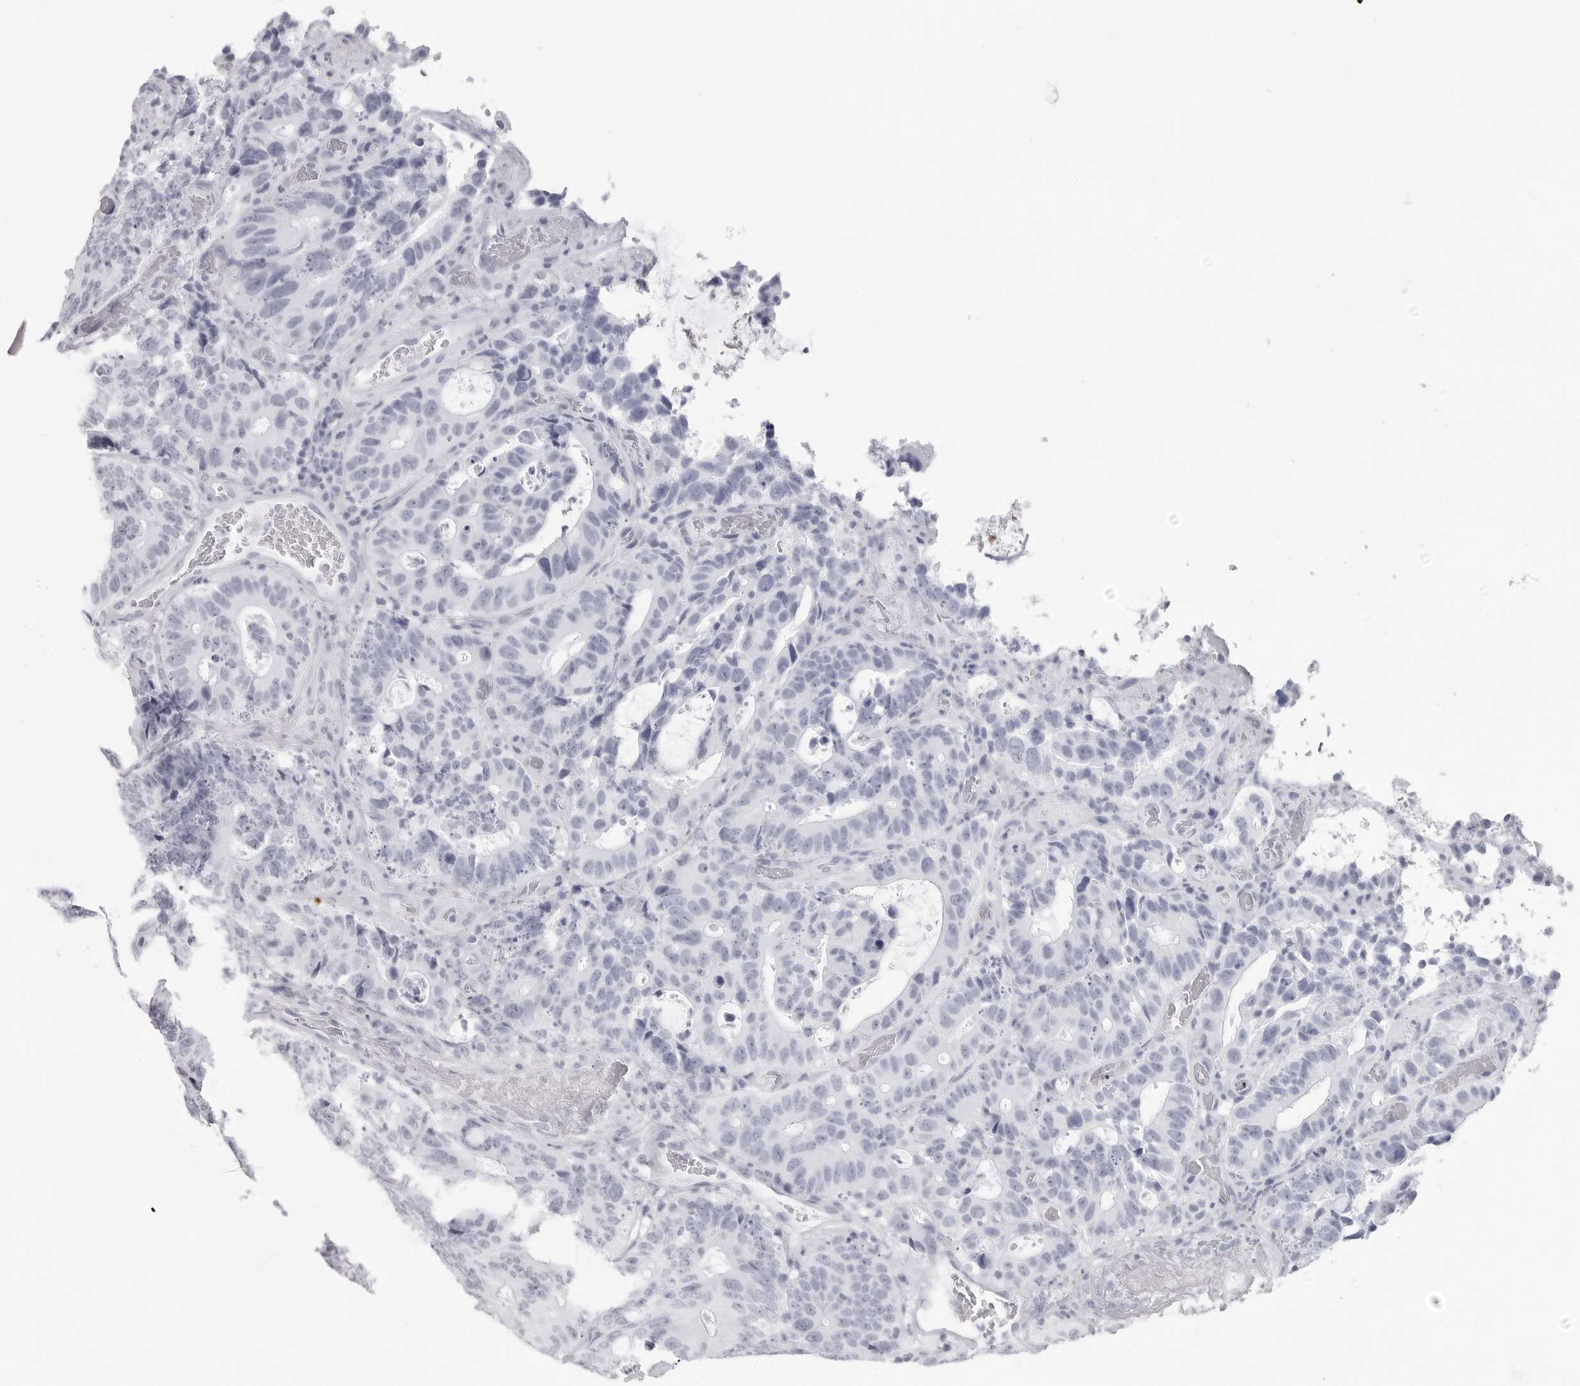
{"staining": {"intensity": "negative", "quantity": "none", "location": "none"}, "tissue": "colorectal cancer", "cell_type": "Tumor cells", "image_type": "cancer", "snomed": [{"axis": "morphology", "description": "Adenocarcinoma, NOS"}, {"axis": "topography", "description": "Colon"}], "caption": "Immunohistochemistry of human colorectal adenocarcinoma demonstrates no positivity in tumor cells.", "gene": "CST2", "patient": {"sex": "male", "age": 83}}